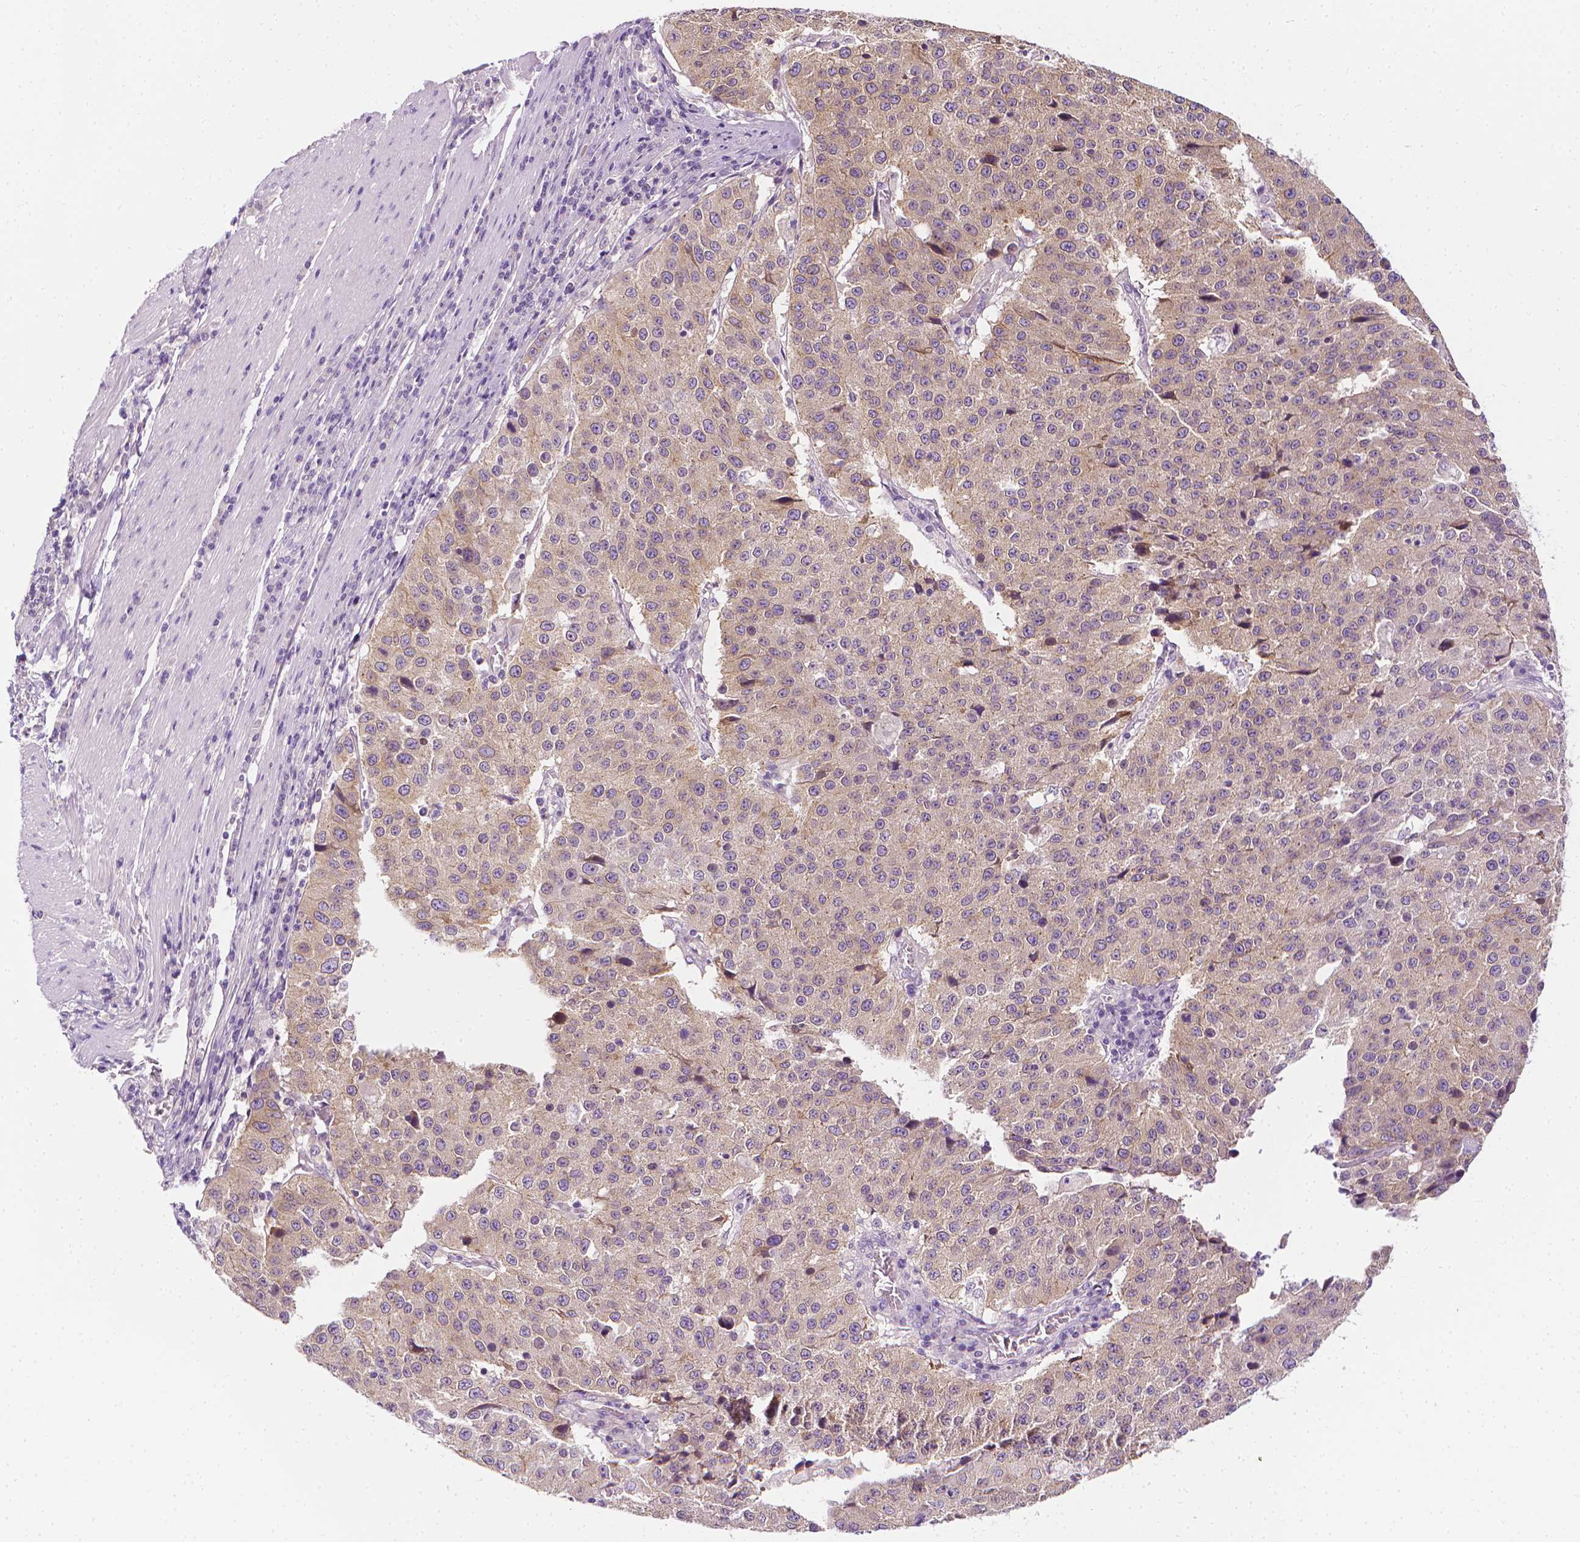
{"staining": {"intensity": "weak", "quantity": "25%-75%", "location": "cytoplasmic/membranous"}, "tissue": "stomach cancer", "cell_type": "Tumor cells", "image_type": "cancer", "snomed": [{"axis": "morphology", "description": "Adenocarcinoma, NOS"}, {"axis": "topography", "description": "Stomach"}], "caption": "Weak cytoplasmic/membranous positivity is identified in approximately 25%-75% of tumor cells in stomach cancer. (Stains: DAB in brown, nuclei in blue, Microscopy: brightfield microscopy at high magnification).", "gene": "MCOLN3", "patient": {"sex": "male", "age": 71}}